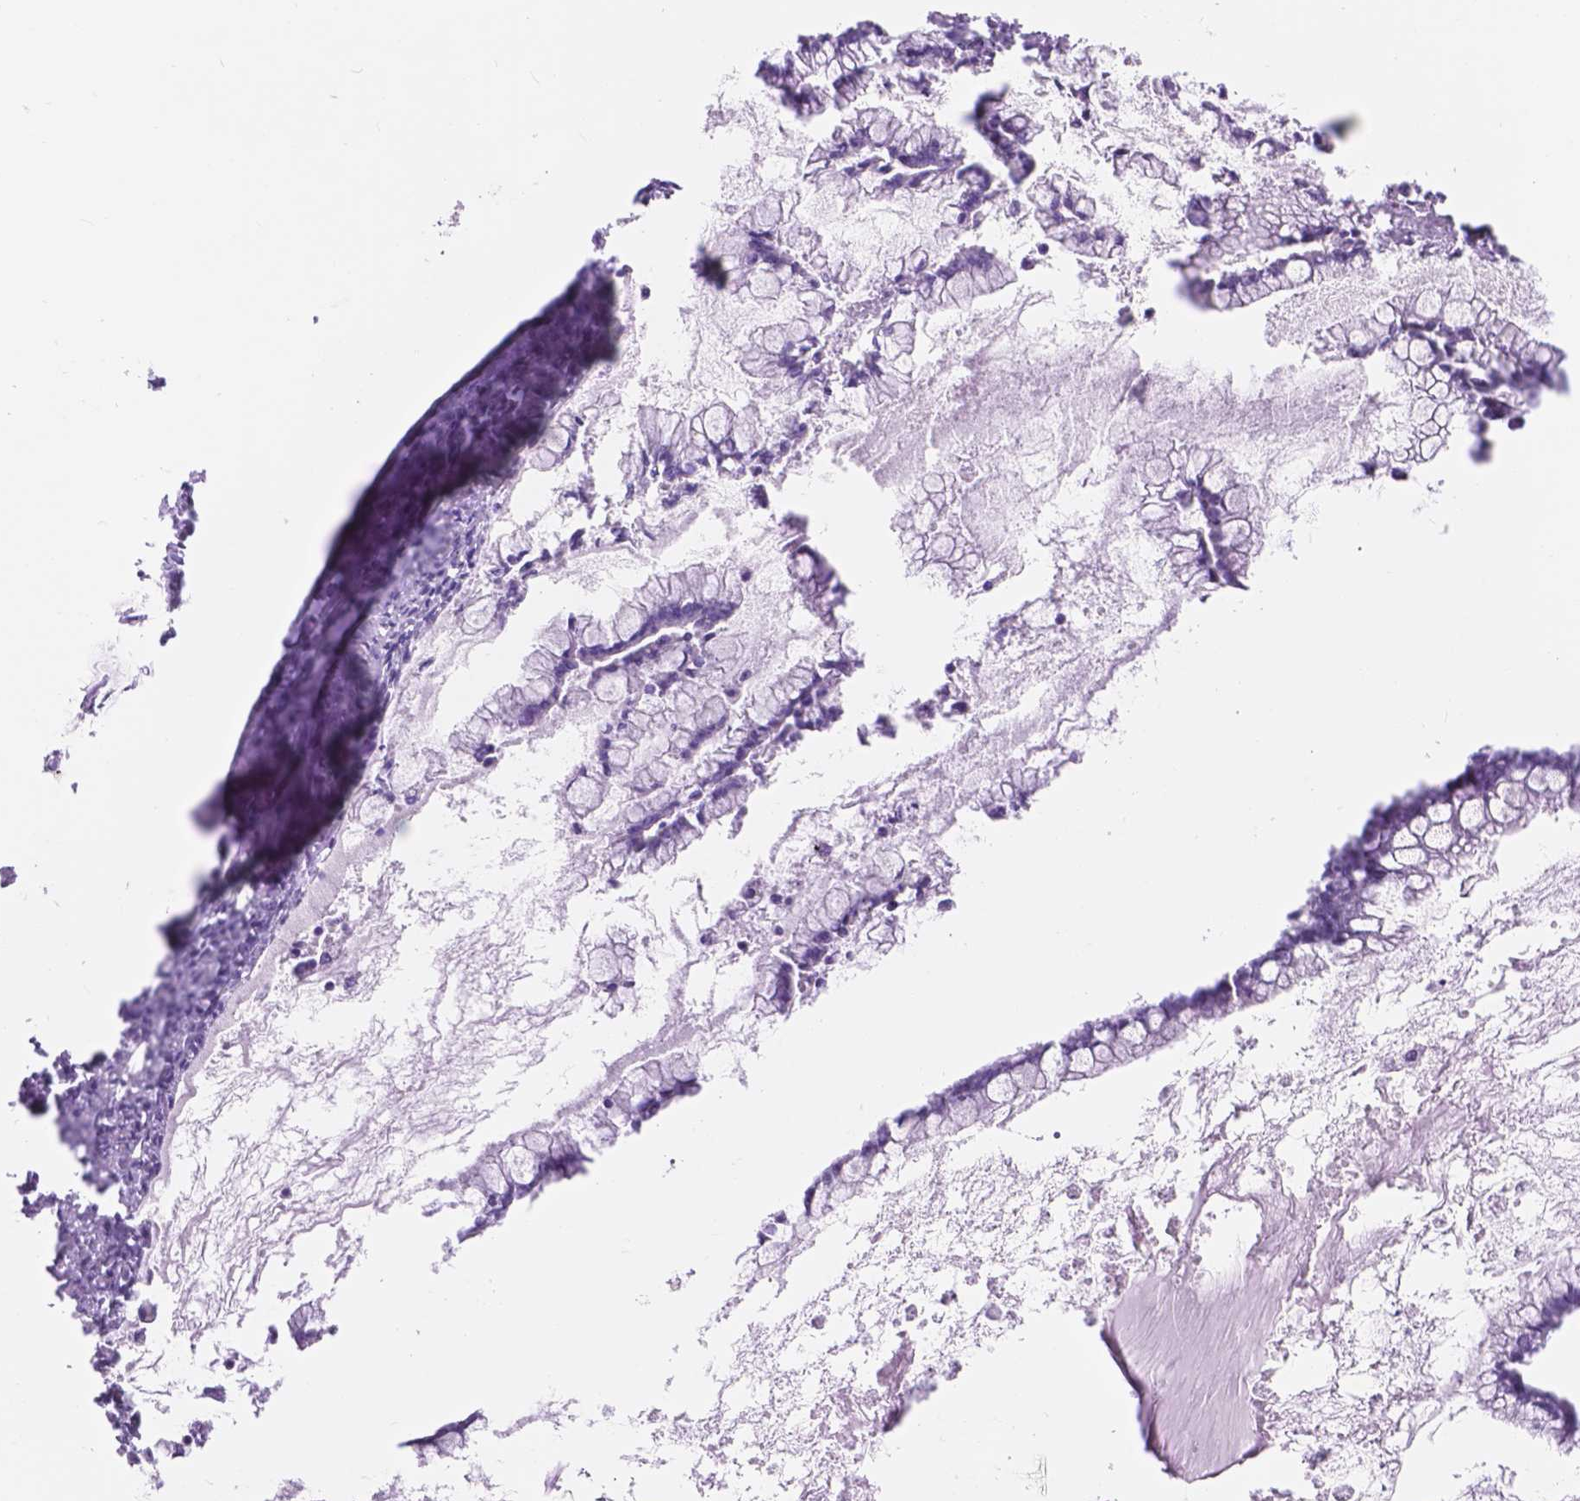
{"staining": {"intensity": "negative", "quantity": "none", "location": "none"}, "tissue": "ovarian cancer", "cell_type": "Tumor cells", "image_type": "cancer", "snomed": [{"axis": "morphology", "description": "Cystadenocarcinoma, mucinous, NOS"}, {"axis": "topography", "description": "Ovary"}], "caption": "This is an immunohistochemistry (IHC) micrograph of human ovarian cancer (mucinous cystadenocarcinoma). There is no staining in tumor cells.", "gene": "DCC", "patient": {"sex": "female", "age": 67}}